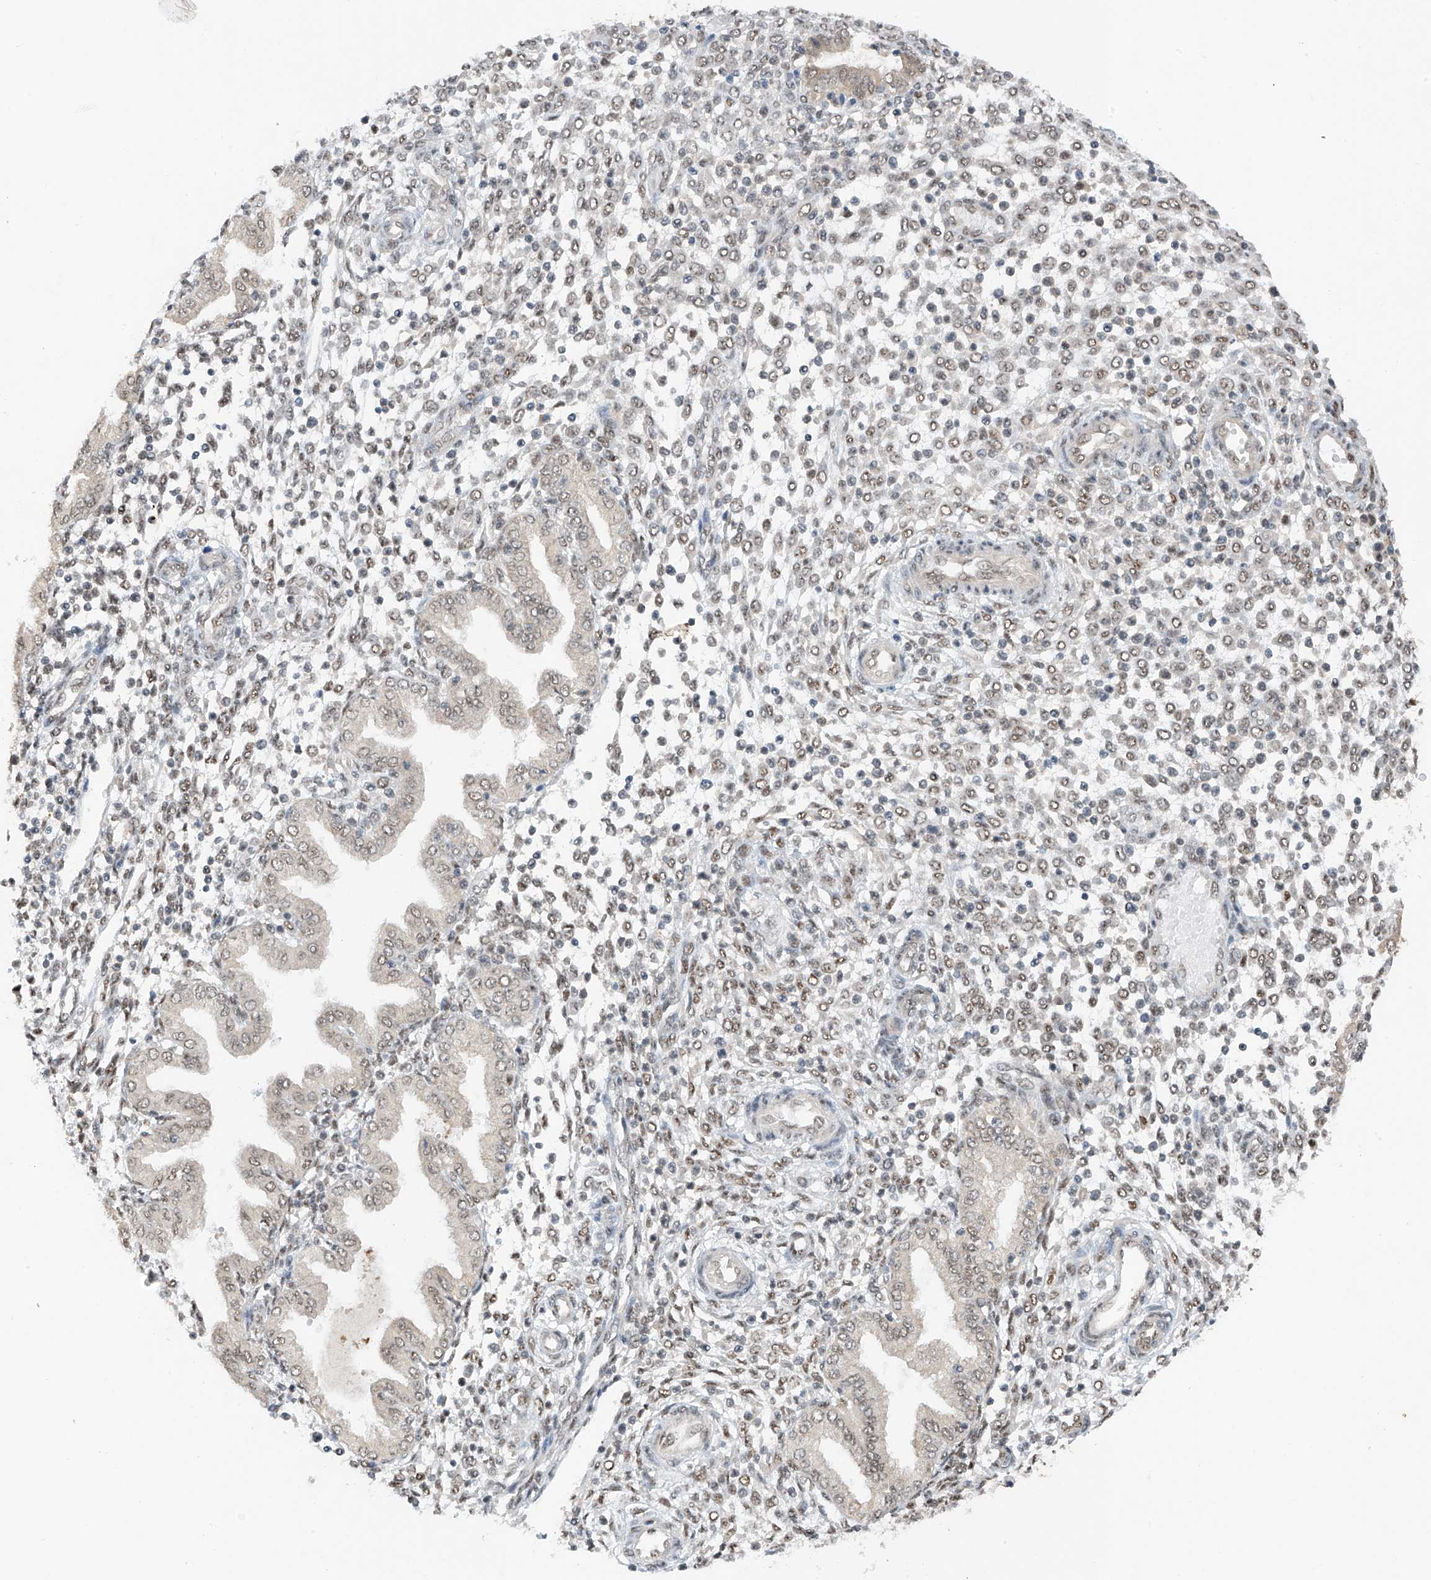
{"staining": {"intensity": "weak", "quantity": ">75%", "location": "nuclear"}, "tissue": "endometrium", "cell_type": "Cells in endometrial stroma", "image_type": "normal", "snomed": [{"axis": "morphology", "description": "Normal tissue, NOS"}, {"axis": "topography", "description": "Endometrium"}], "caption": "A brown stain highlights weak nuclear expression of a protein in cells in endometrial stroma of normal human endometrium.", "gene": "RPAIN", "patient": {"sex": "female", "age": 53}}